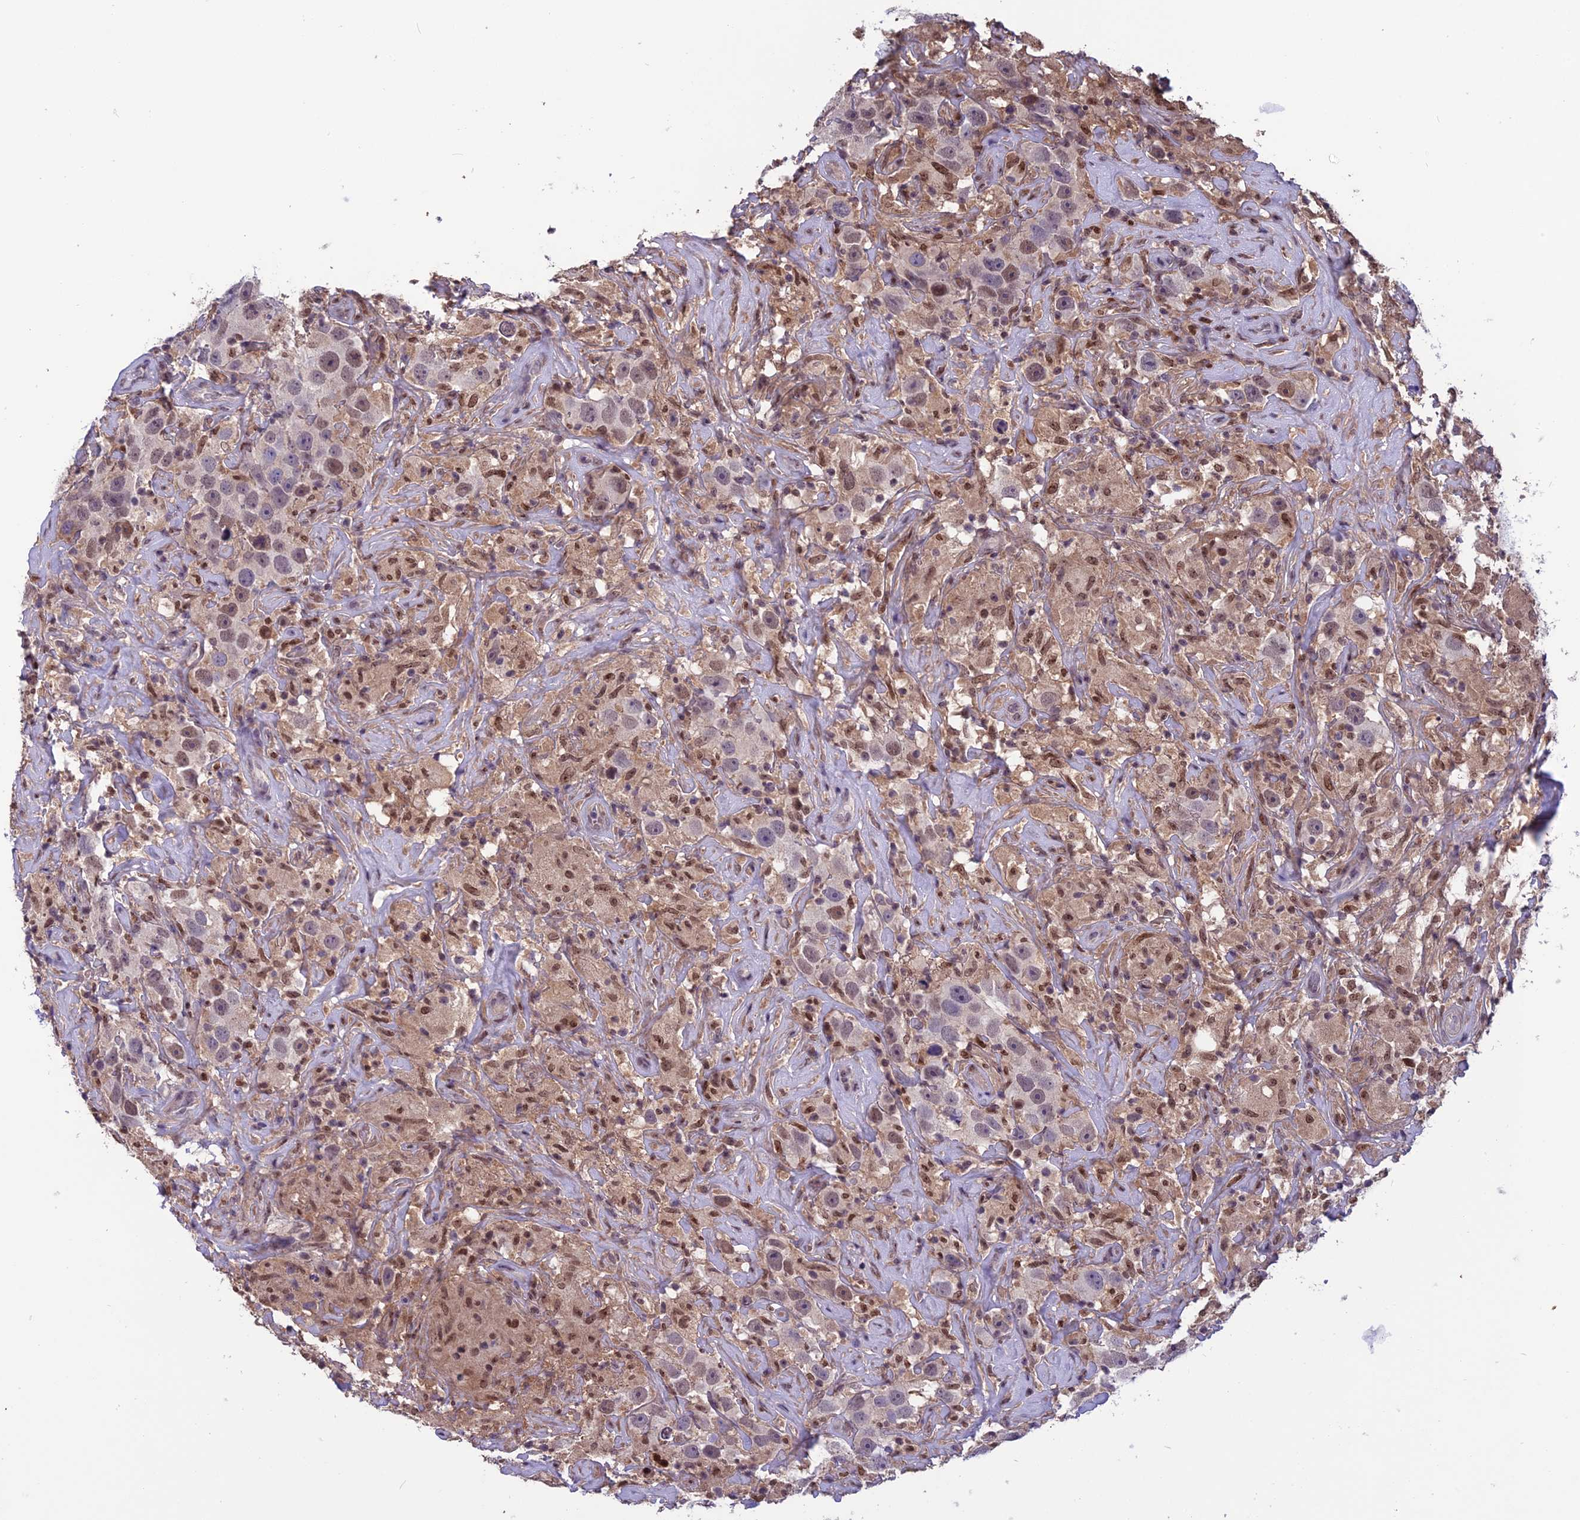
{"staining": {"intensity": "weak", "quantity": "<25%", "location": "nuclear"}, "tissue": "testis cancer", "cell_type": "Tumor cells", "image_type": "cancer", "snomed": [{"axis": "morphology", "description": "Seminoma, NOS"}, {"axis": "topography", "description": "Testis"}], "caption": "IHC photomicrograph of seminoma (testis) stained for a protein (brown), which reveals no expression in tumor cells.", "gene": "MIS12", "patient": {"sex": "male", "age": 49}}